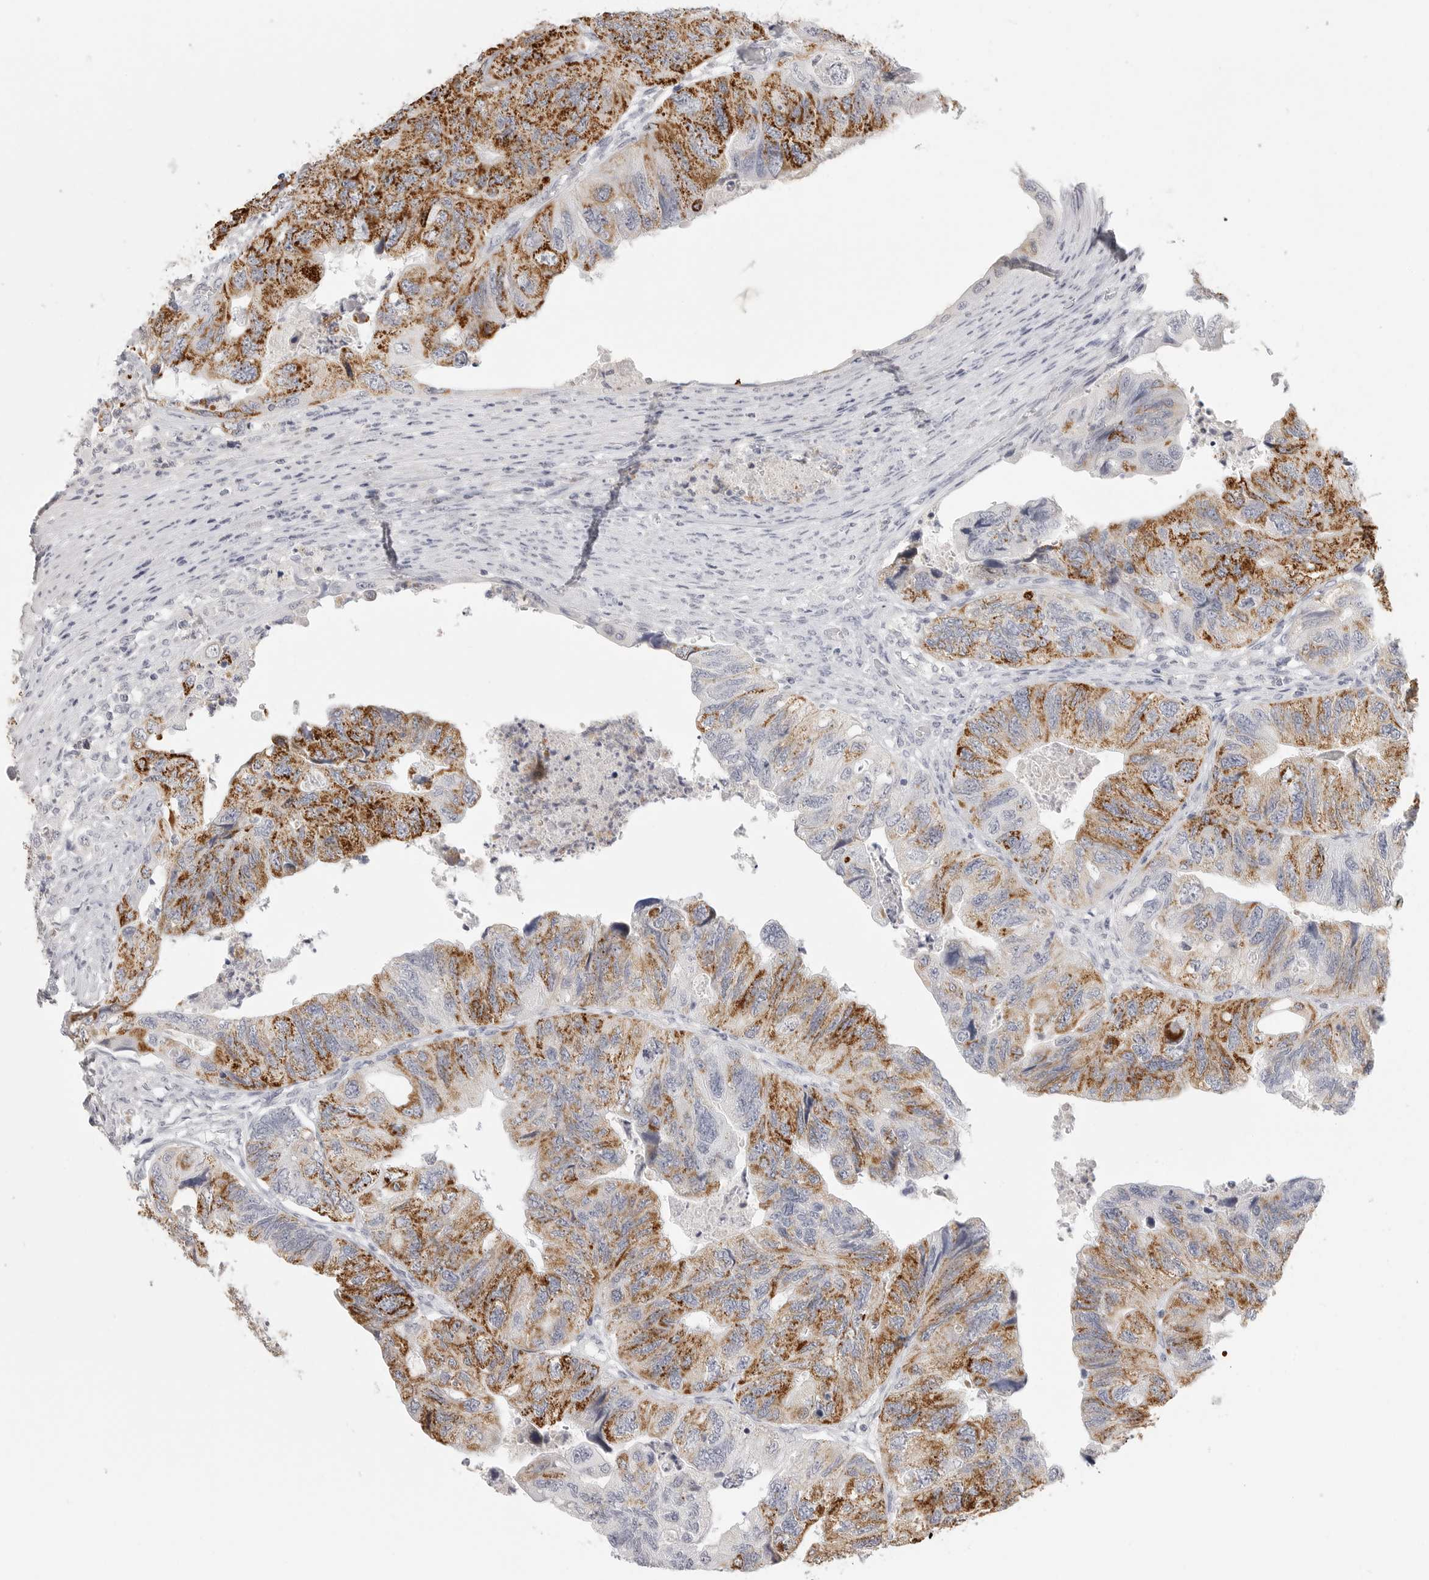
{"staining": {"intensity": "strong", "quantity": ">75%", "location": "cytoplasmic/membranous"}, "tissue": "colorectal cancer", "cell_type": "Tumor cells", "image_type": "cancer", "snomed": [{"axis": "morphology", "description": "Adenocarcinoma, NOS"}, {"axis": "topography", "description": "Rectum"}], "caption": "Tumor cells display high levels of strong cytoplasmic/membranous positivity in approximately >75% of cells in adenocarcinoma (colorectal).", "gene": "HMGCS2", "patient": {"sex": "male", "age": 63}}